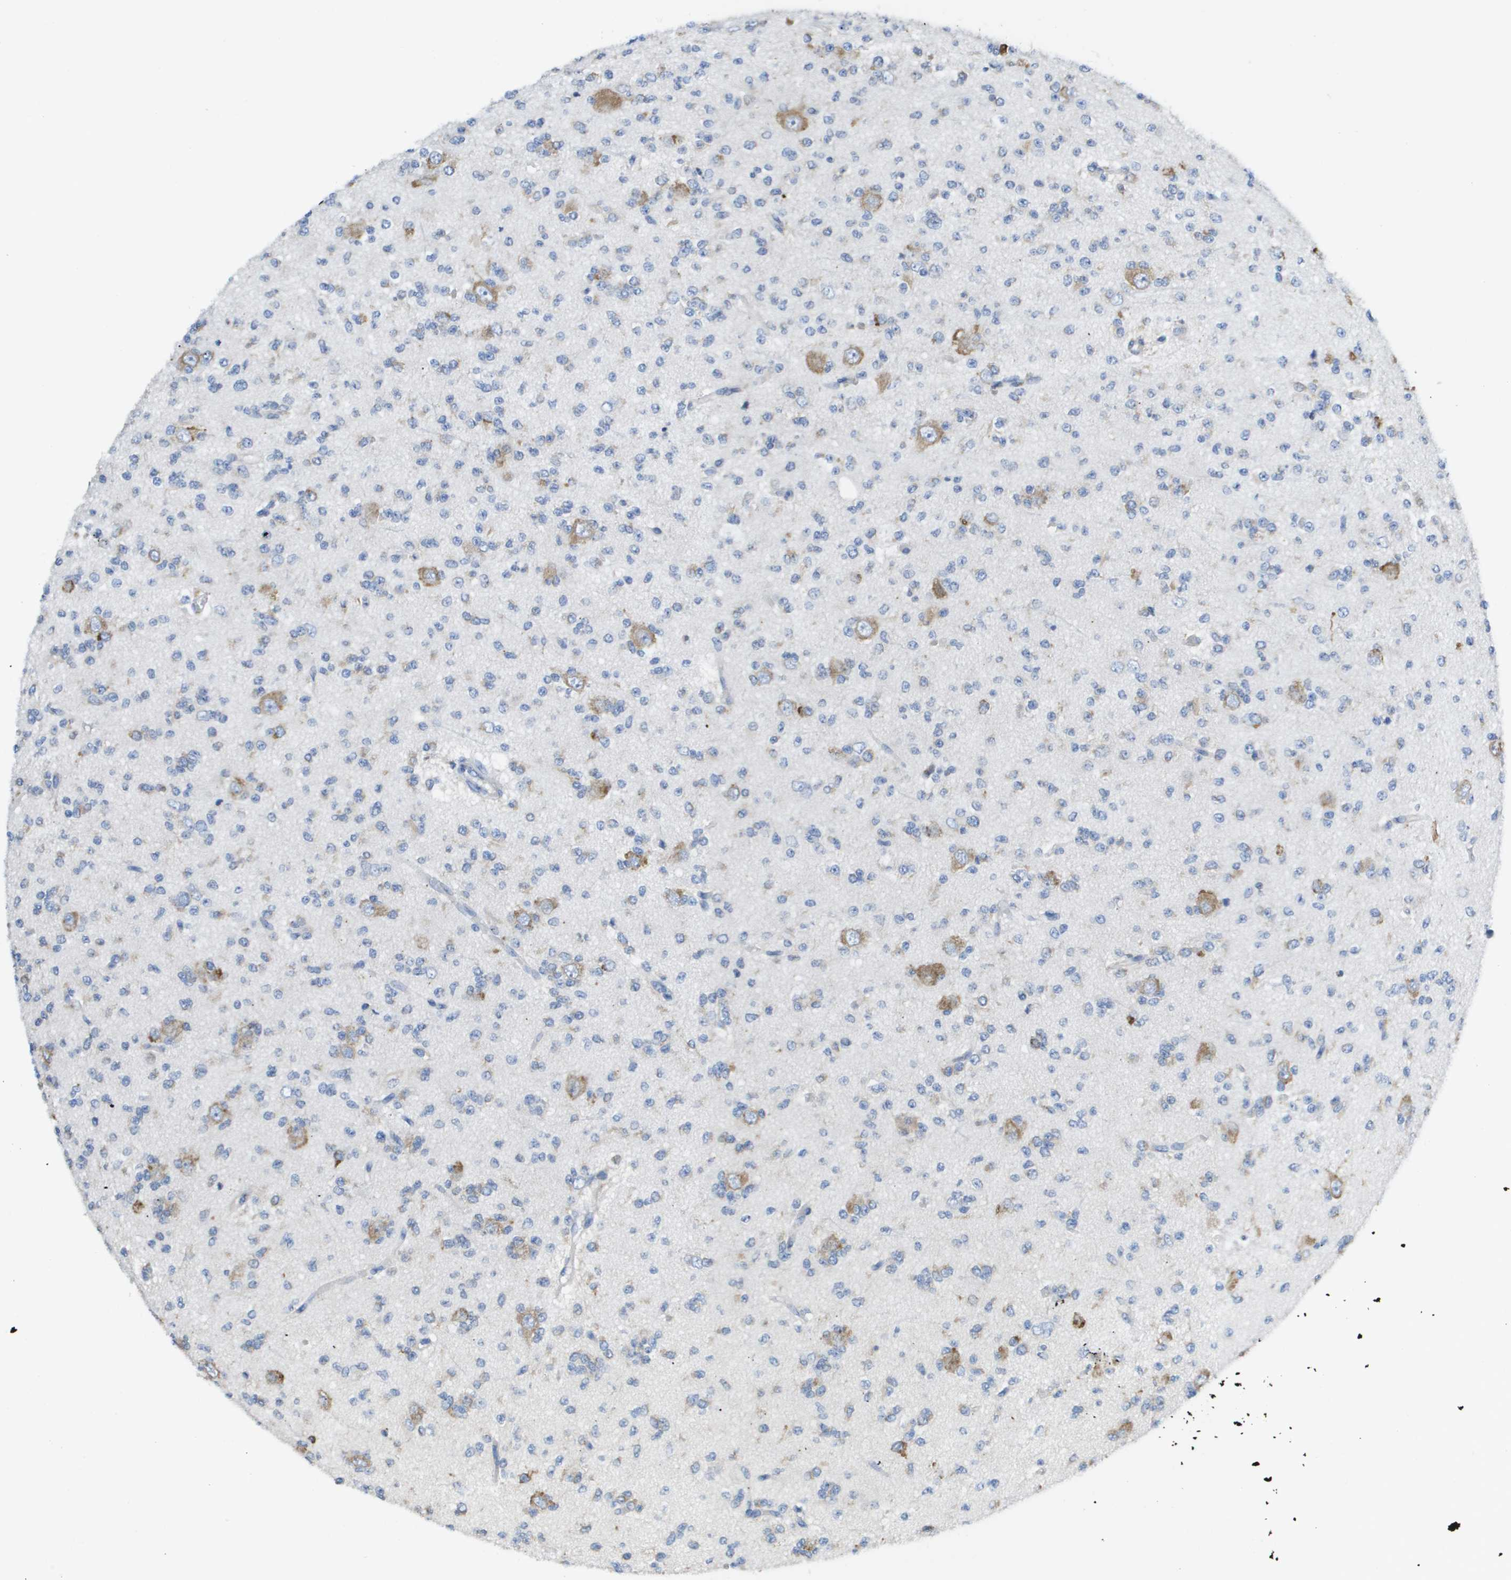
{"staining": {"intensity": "negative", "quantity": "none", "location": "none"}, "tissue": "glioma", "cell_type": "Tumor cells", "image_type": "cancer", "snomed": [{"axis": "morphology", "description": "Glioma, malignant, Low grade"}, {"axis": "topography", "description": "Brain"}], "caption": "Tumor cells are negative for protein expression in human glioma.", "gene": "SDR42E1", "patient": {"sex": "male", "age": 38}}